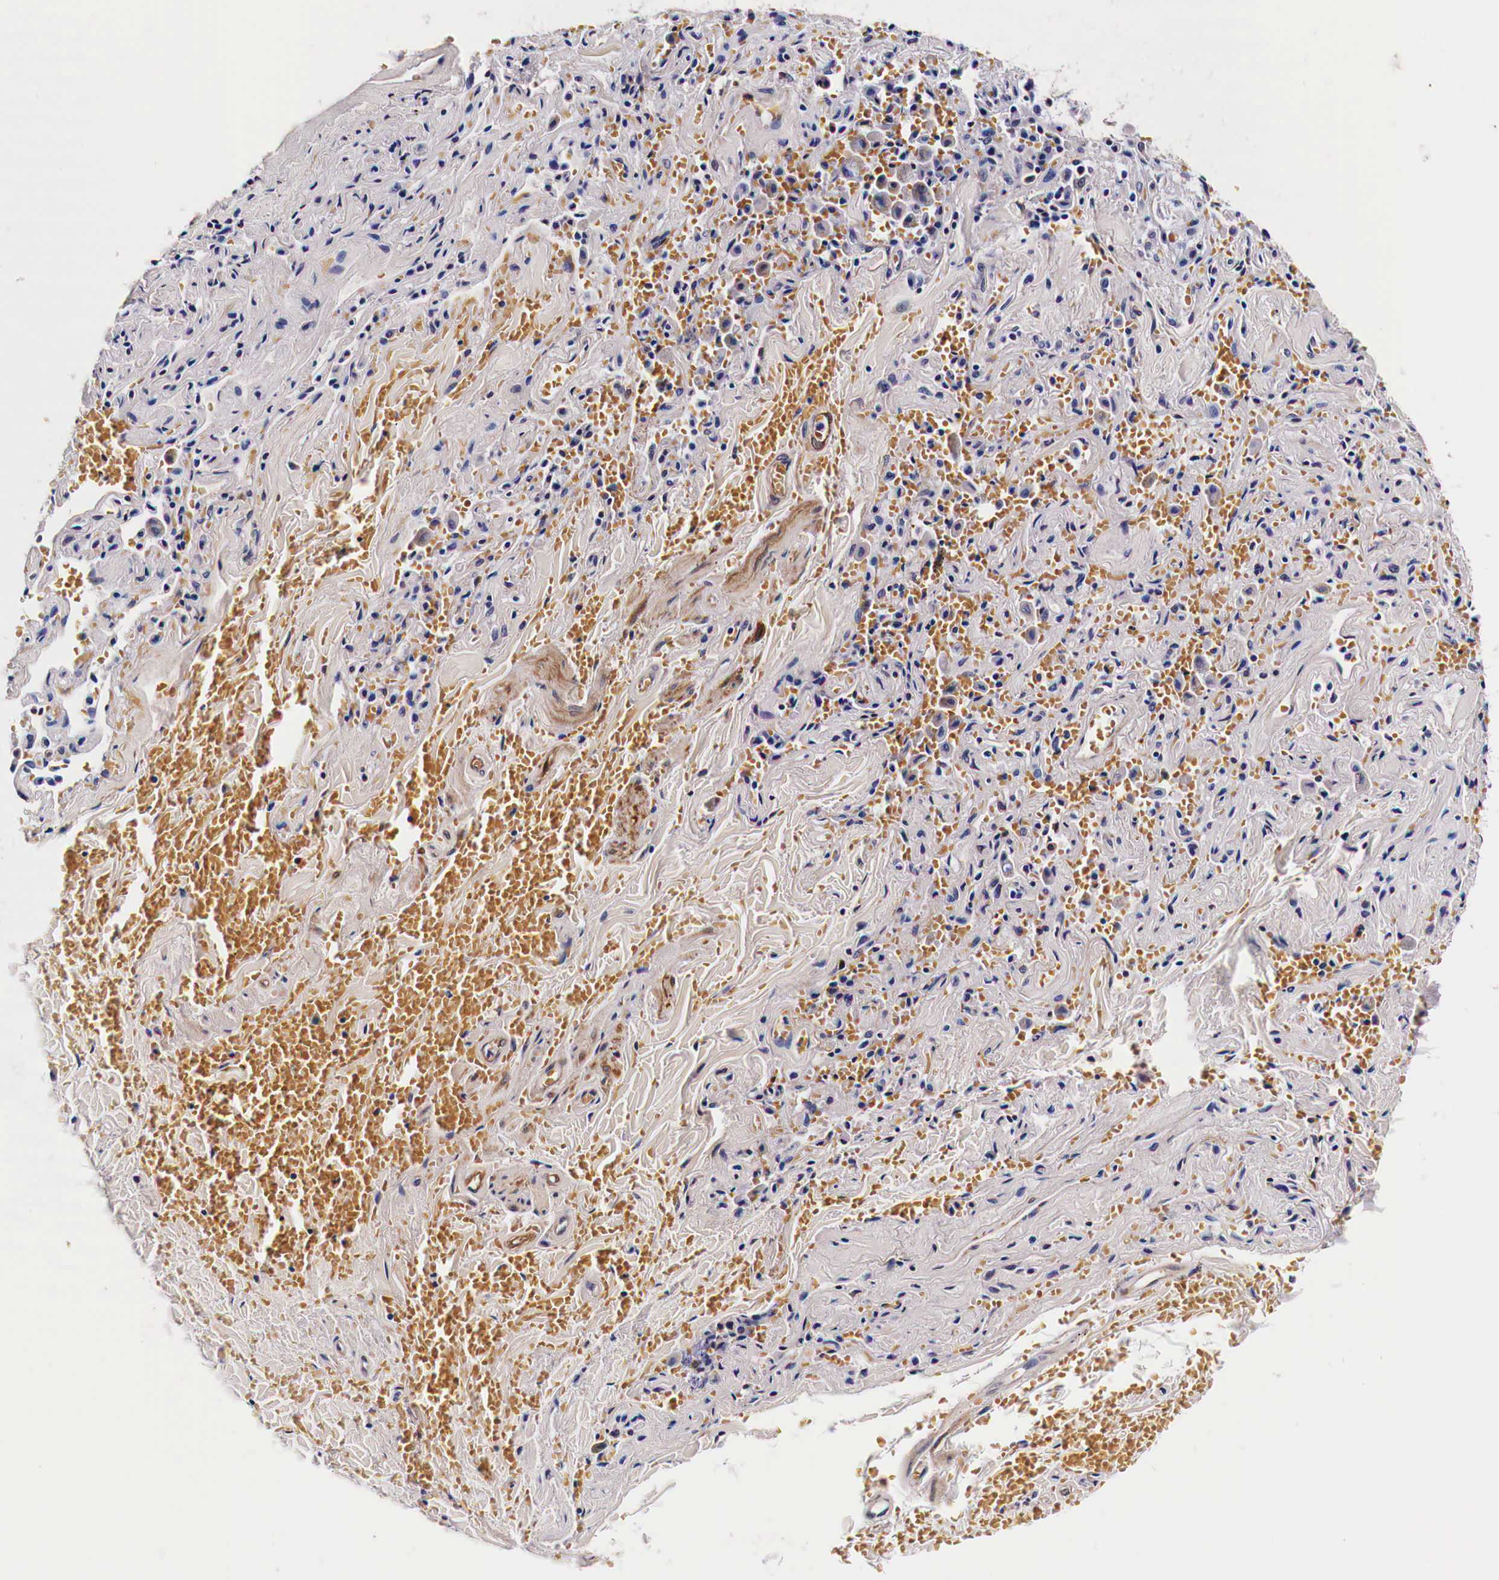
{"staining": {"intensity": "moderate", "quantity": "<25%", "location": "cytoplasmic/membranous"}, "tissue": "adipose tissue", "cell_type": "Adipocytes", "image_type": "normal", "snomed": [{"axis": "morphology", "description": "Normal tissue, NOS"}, {"axis": "topography", "description": "Cartilage tissue"}, {"axis": "topography", "description": "Lung"}], "caption": "High-power microscopy captured an immunohistochemistry photomicrograph of normal adipose tissue, revealing moderate cytoplasmic/membranous positivity in about <25% of adipocytes.", "gene": "HSPB1", "patient": {"sex": "male", "age": 65}}